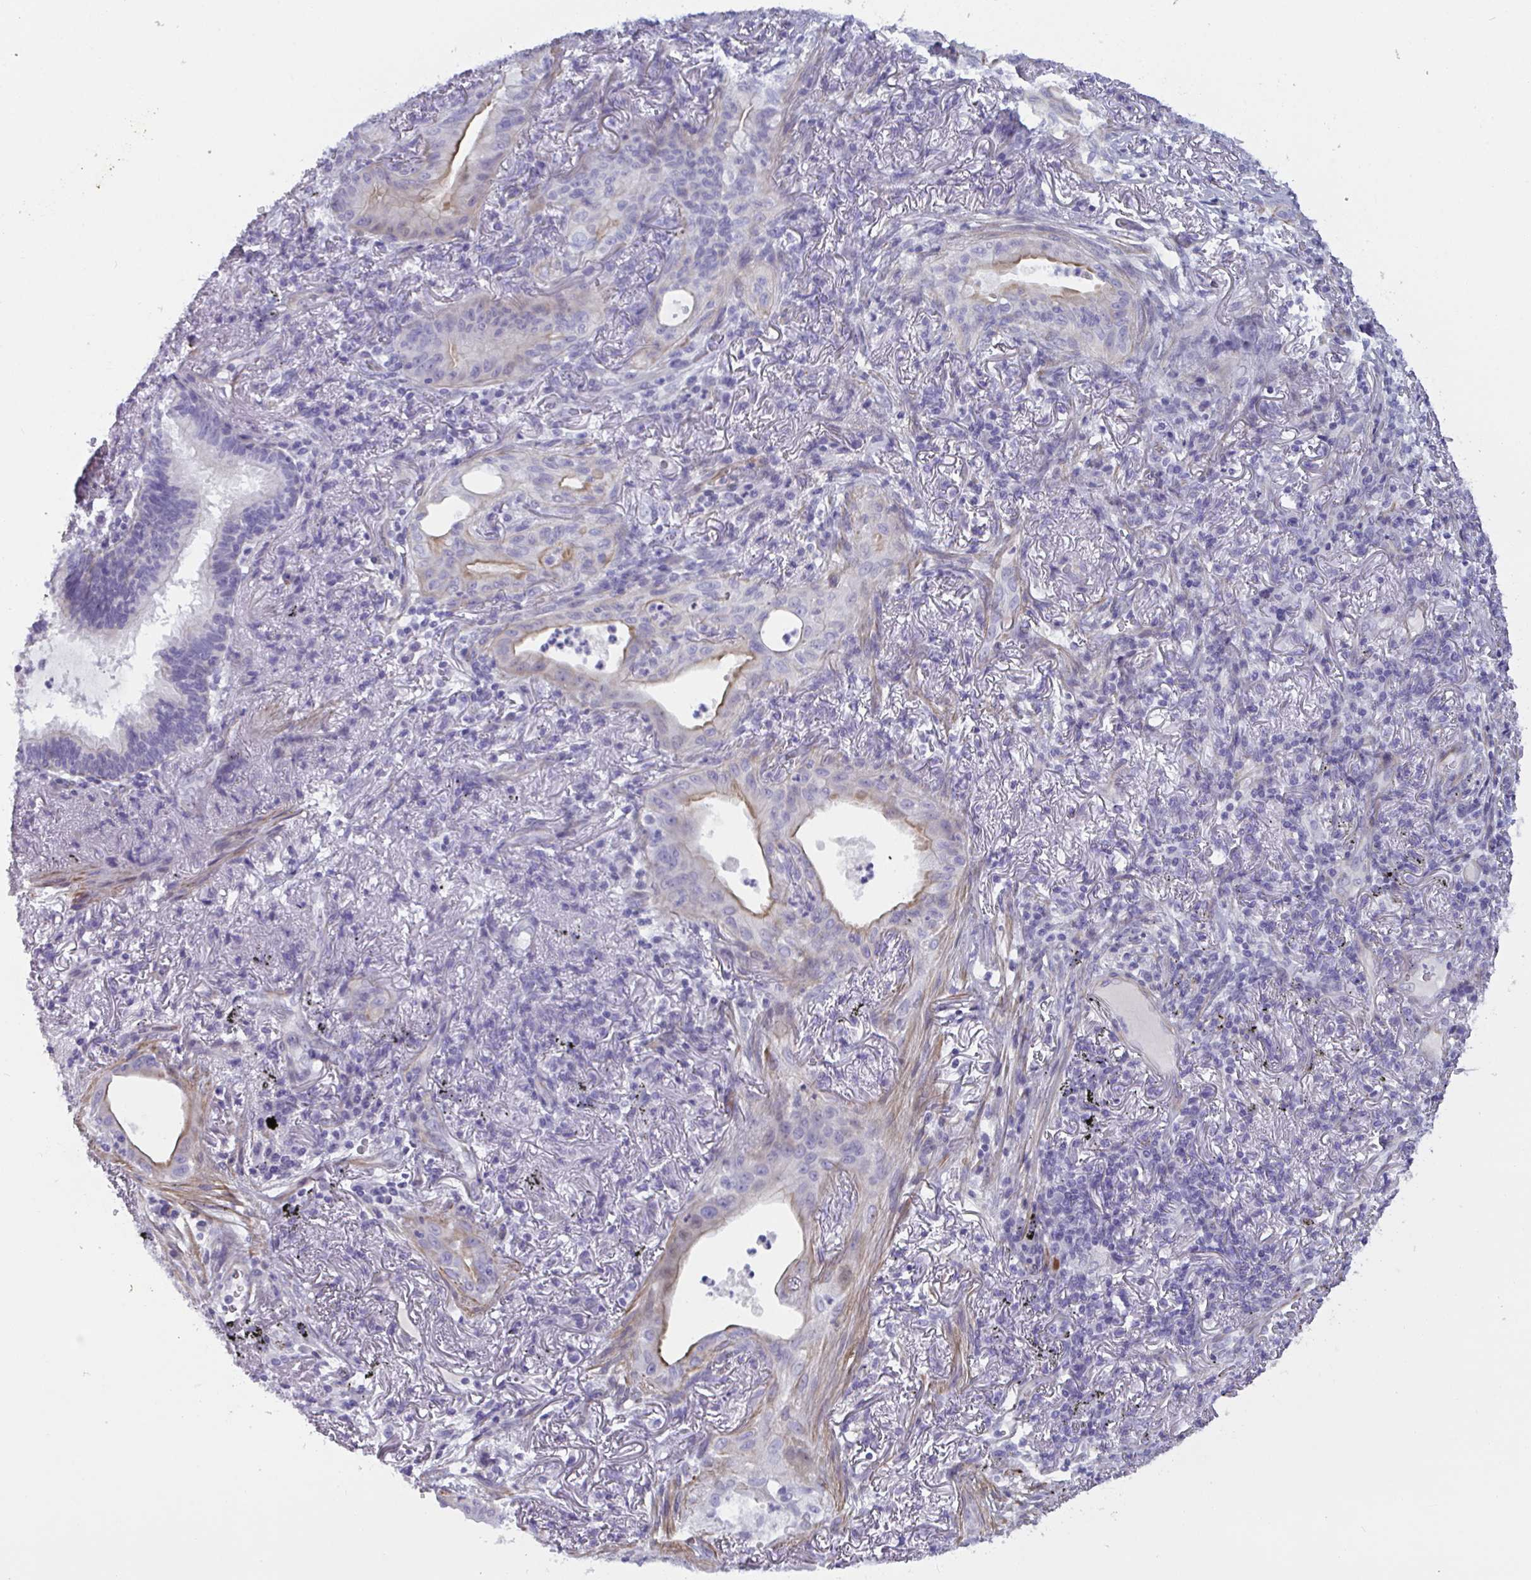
{"staining": {"intensity": "negative", "quantity": "none", "location": "none"}, "tissue": "lung cancer", "cell_type": "Tumor cells", "image_type": "cancer", "snomed": [{"axis": "morphology", "description": "Adenocarcinoma, NOS"}, {"axis": "topography", "description": "Lung"}], "caption": "This is an immunohistochemistry (IHC) micrograph of human lung adenocarcinoma. There is no positivity in tumor cells.", "gene": "OR5P3", "patient": {"sex": "male", "age": 77}}